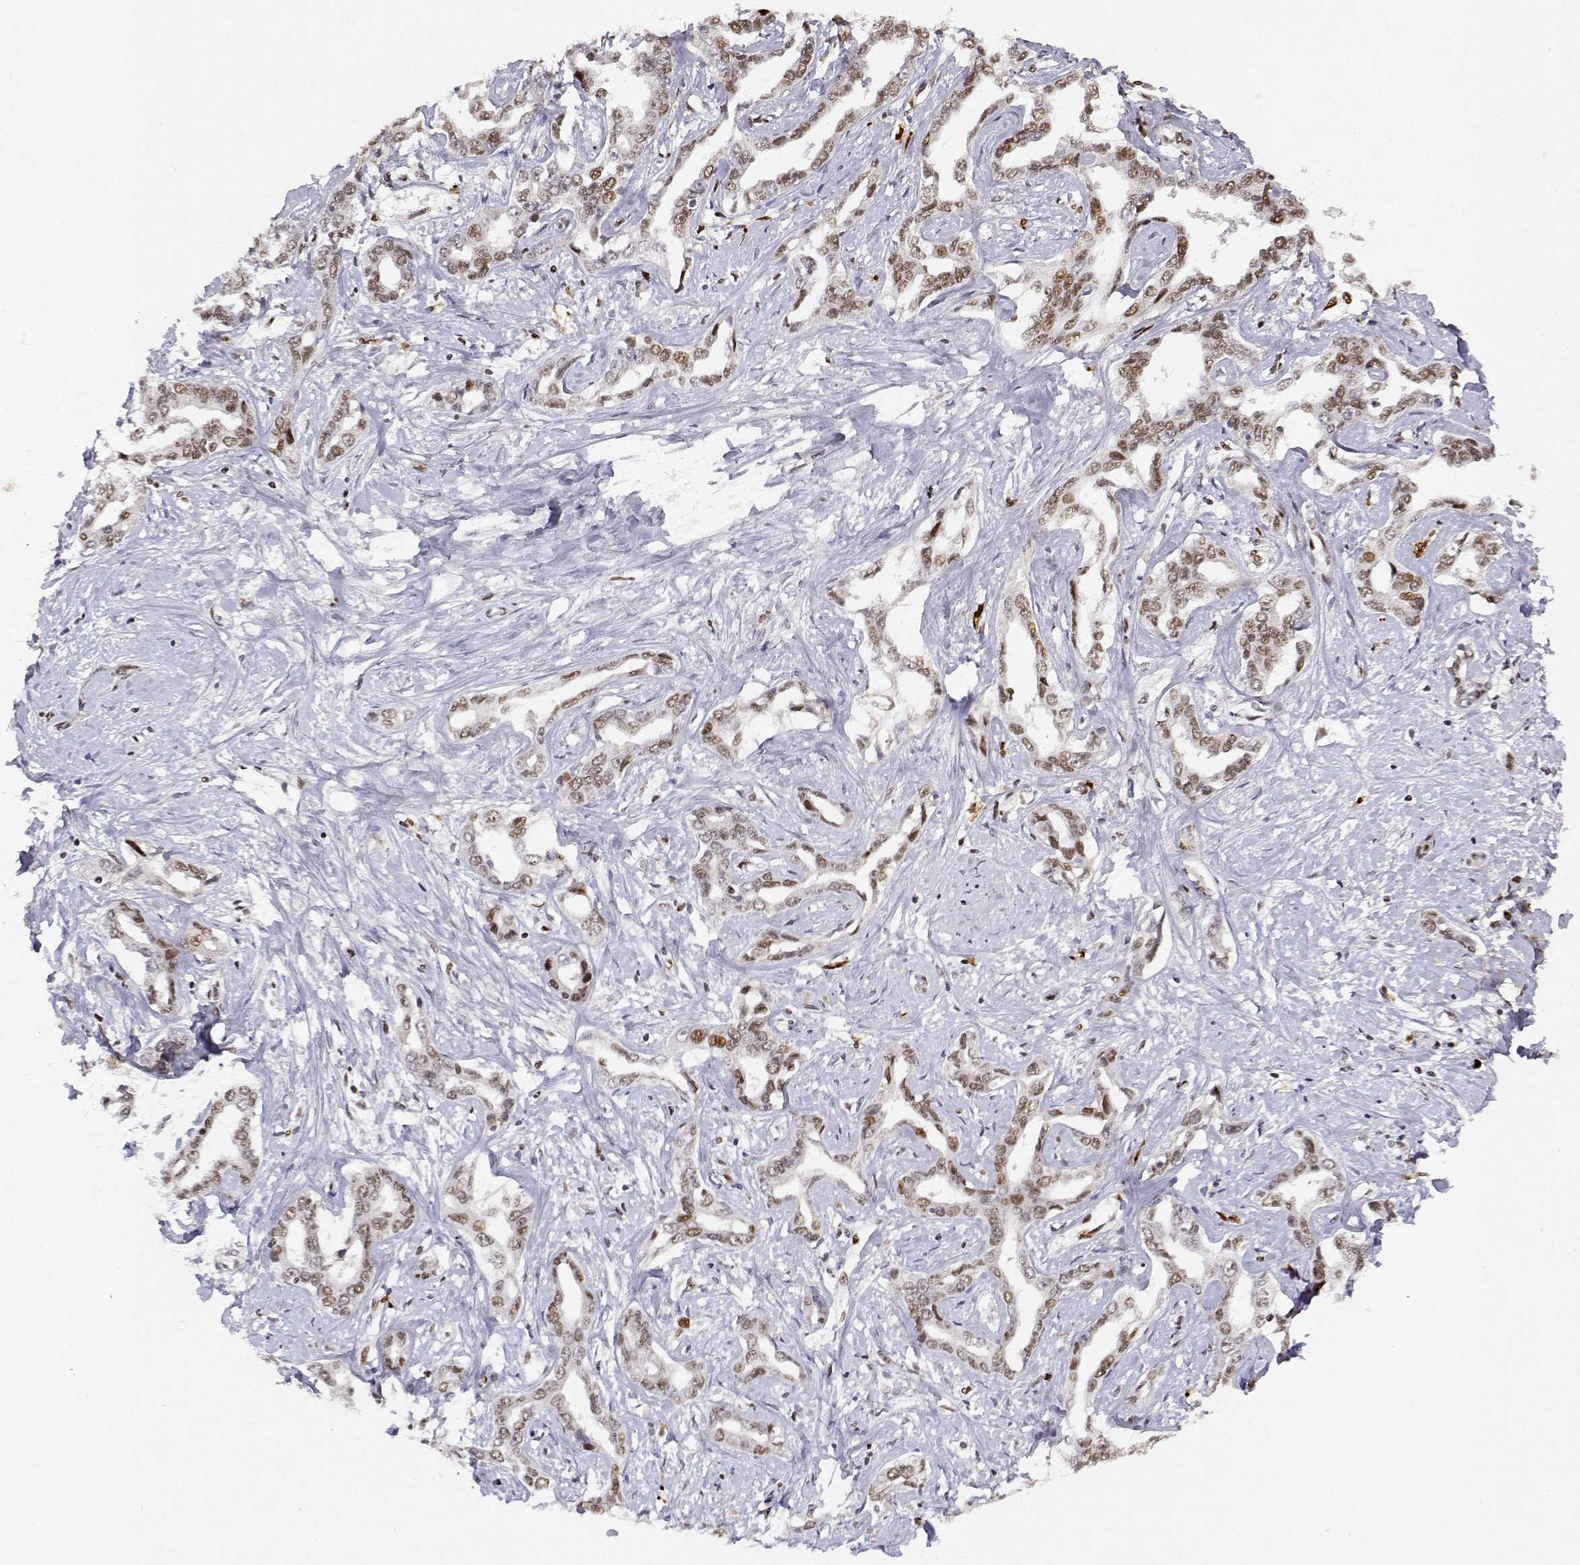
{"staining": {"intensity": "moderate", "quantity": "25%-75%", "location": "nuclear"}, "tissue": "liver cancer", "cell_type": "Tumor cells", "image_type": "cancer", "snomed": [{"axis": "morphology", "description": "Cholangiocarcinoma"}, {"axis": "topography", "description": "Liver"}], "caption": "Liver cancer stained with immunohistochemistry (IHC) demonstrates moderate nuclear staining in approximately 25%-75% of tumor cells.", "gene": "RSF1", "patient": {"sex": "male", "age": 59}}